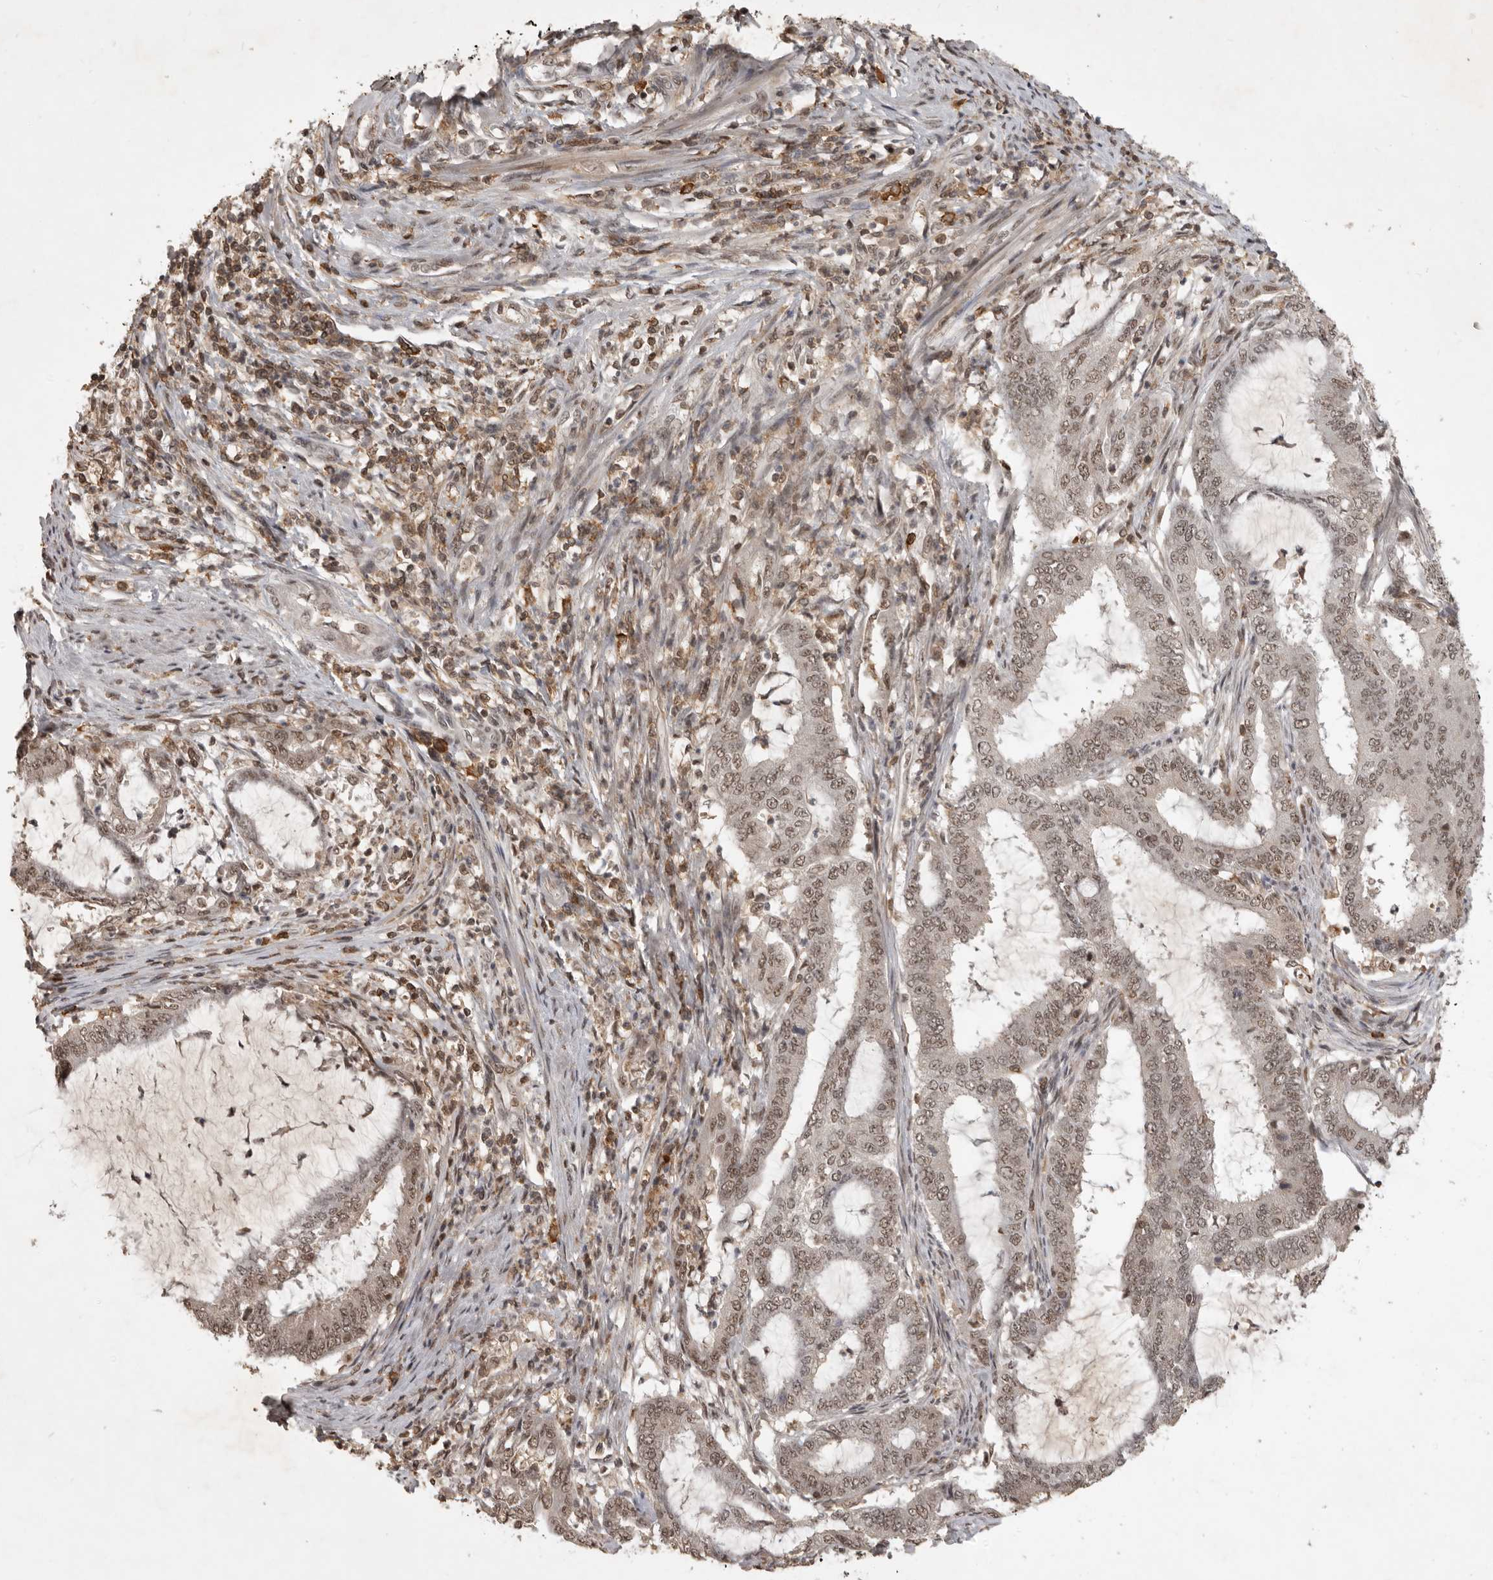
{"staining": {"intensity": "weak", "quantity": ">75%", "location": "nuclear"}, "tissue": "endometrial cancer", "cell_type": "Tumor cells", "image_type": "cancer", "snomed": [{"axis": "morphology", "description": "Adenocarcinoma, NOS"}, {"axis": "topography", "description": "Endometrium"}], "caption": "This is a photomicrograph of immunohistochemistry (IHC) staining of adenocarcinoma (endometrial), which shows weak expression in the nuclear of tumor cells.", "gene": "CBLL1", "patient": {"sex": "female", "age": 51}}